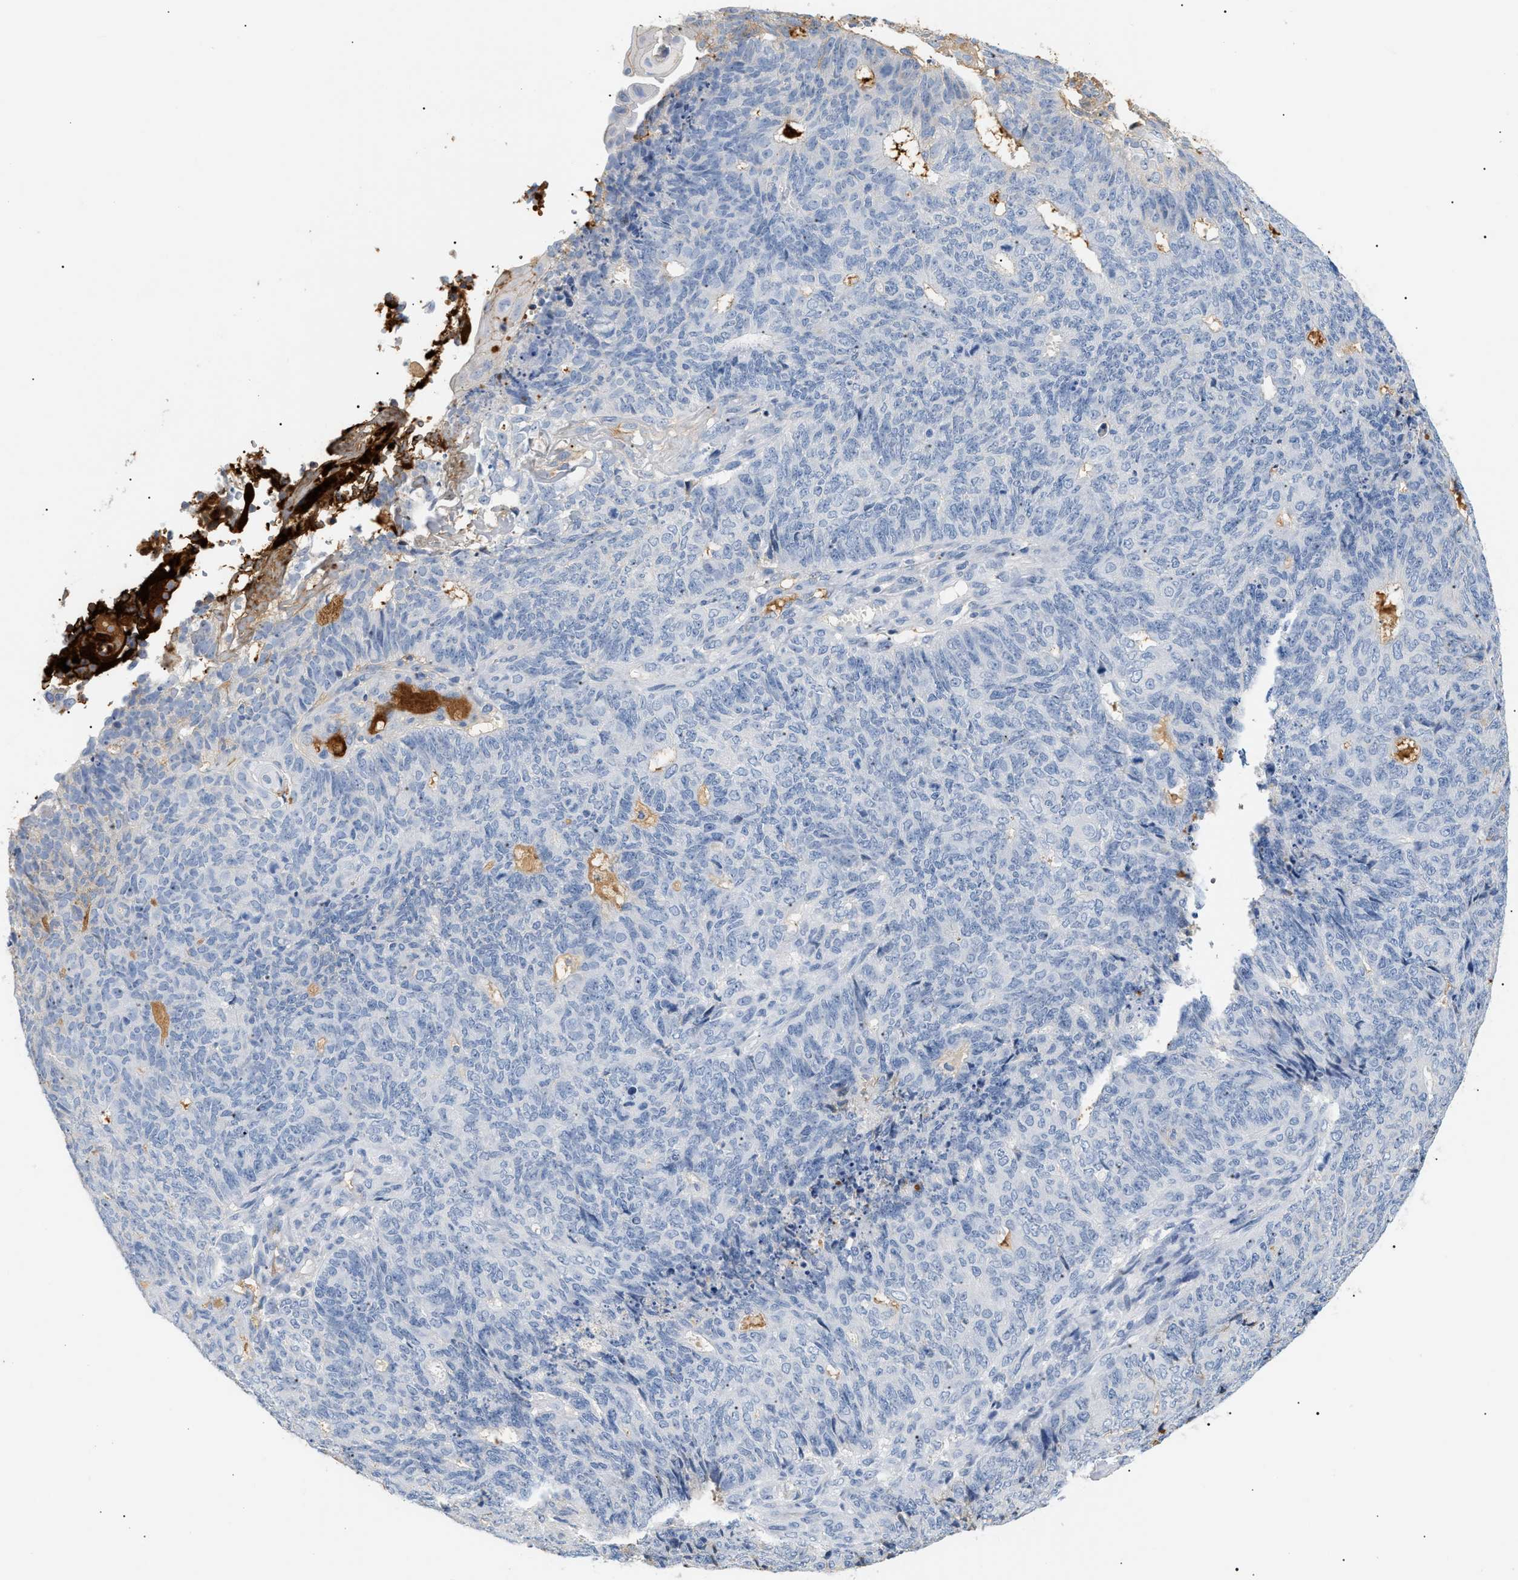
{"staining": {"intensity": "negative", "quantity": "none", "location": "none"}, "tissue": "endometrial cancer", "cell_type": "Tumor cells", "image_type": "cancer", "snomed": [{"axis": "morphology", "description": "Adenocarcinoma, NOS"}, {"axis": "topography", "description": "Endometrium"}], "caption": "This is an immunohistochemistry histopathology image of human endometrial cancer. There is no expression in tumor cells.", "gene": "CFH", "patient": {"sex": "female", "age": 32}}